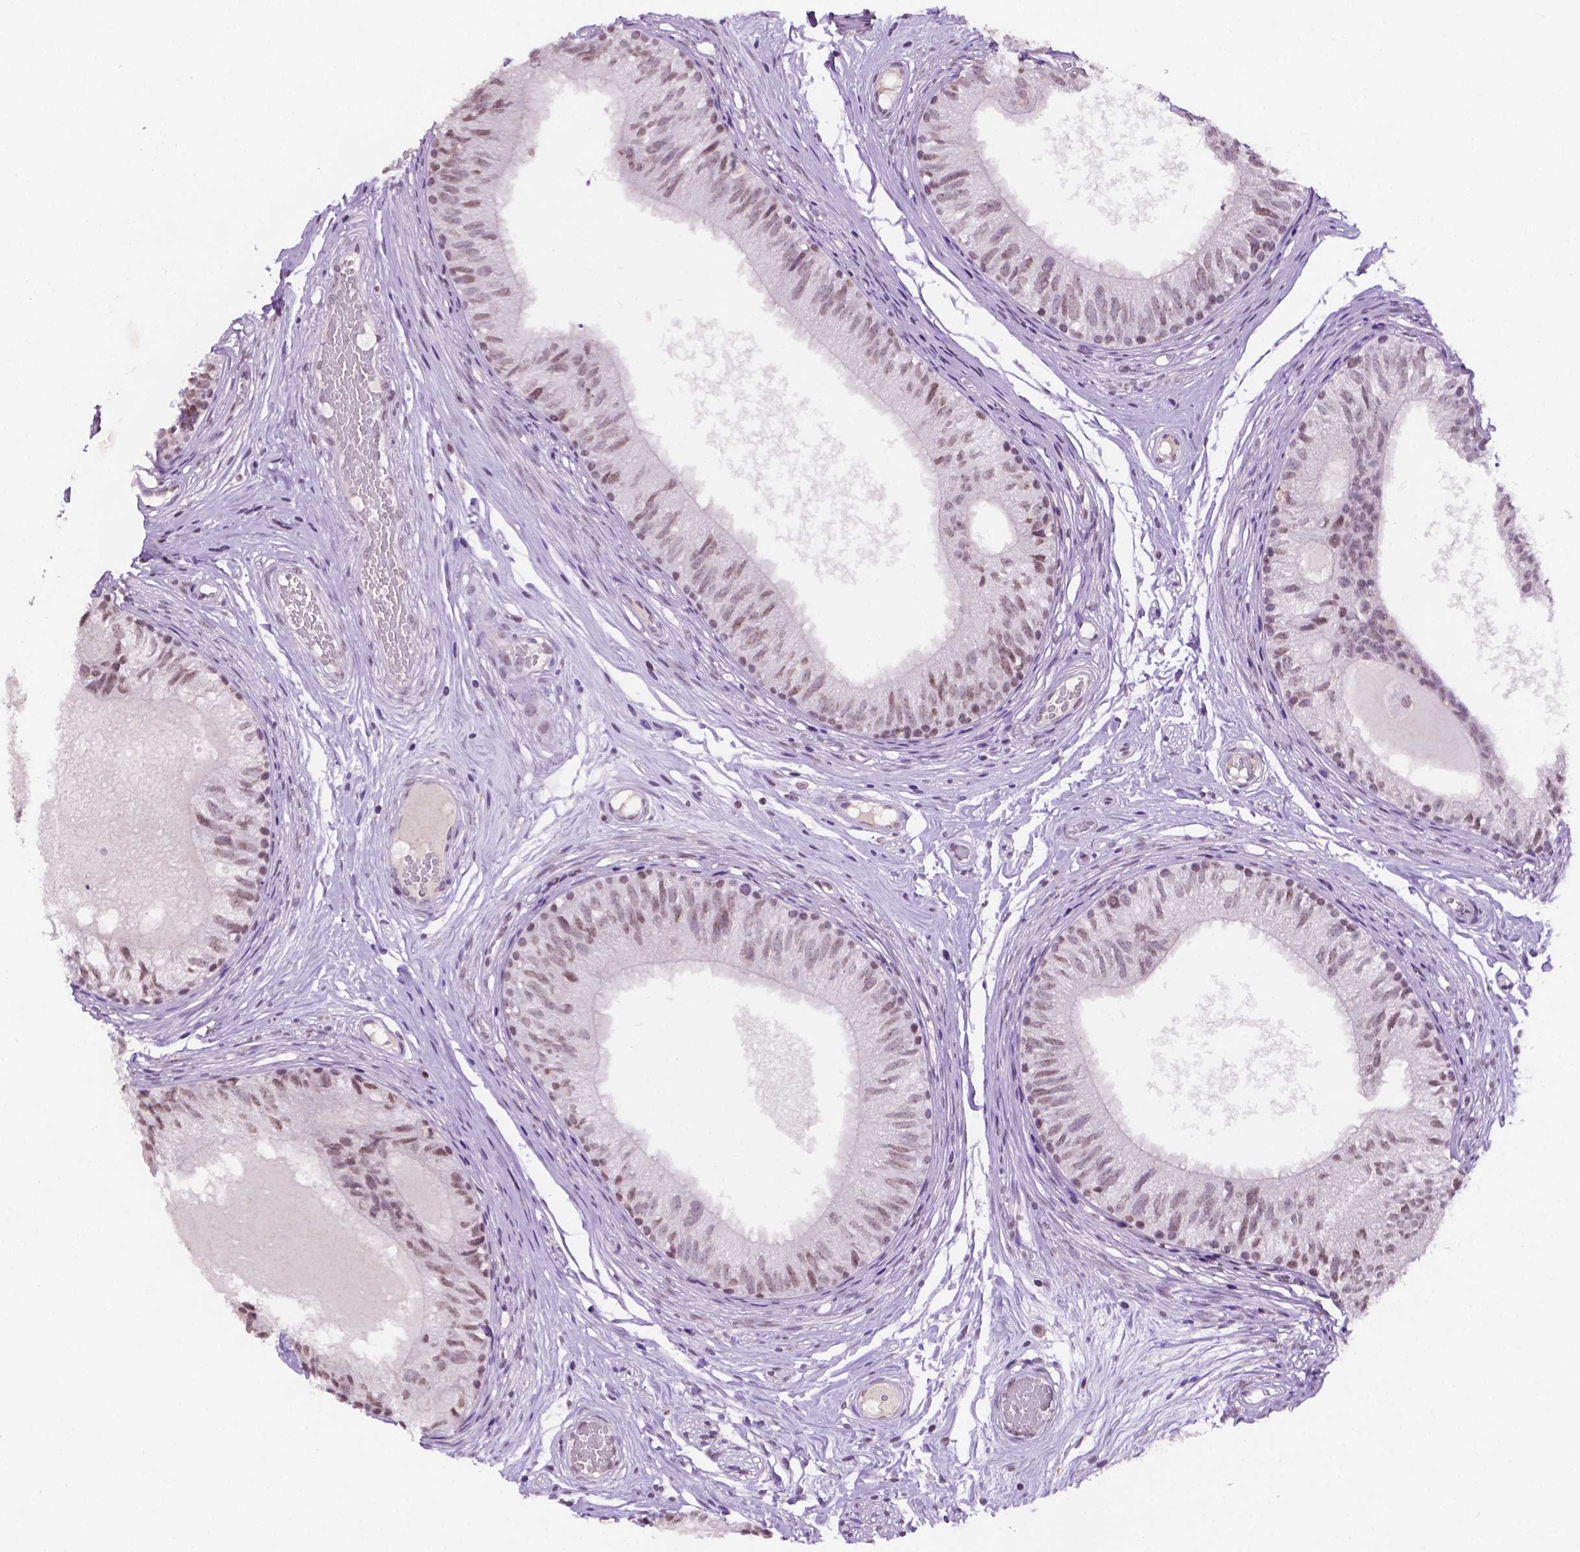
{"staining": {"intensity": "moderate", "quantity": ">75%", "location": "nuclear"}, "tissue": "epididymis", "cell_type": "Glandular cells", "image_type": "normal", "snomed": [{"axis": "morphology", "description": "Normal tissue, NOS"}, {"axis": "topography", "description": "Epididymis"}], "caption": "IHC (DAB (3,3'-diaminobenzidine)) staining of normal human epididymis demonstrates moderate nuclear protein positivity in approximately >75% of glandular cells.", "gene": "PTPN6", "patient": {"sex": "male", "age": 29}}